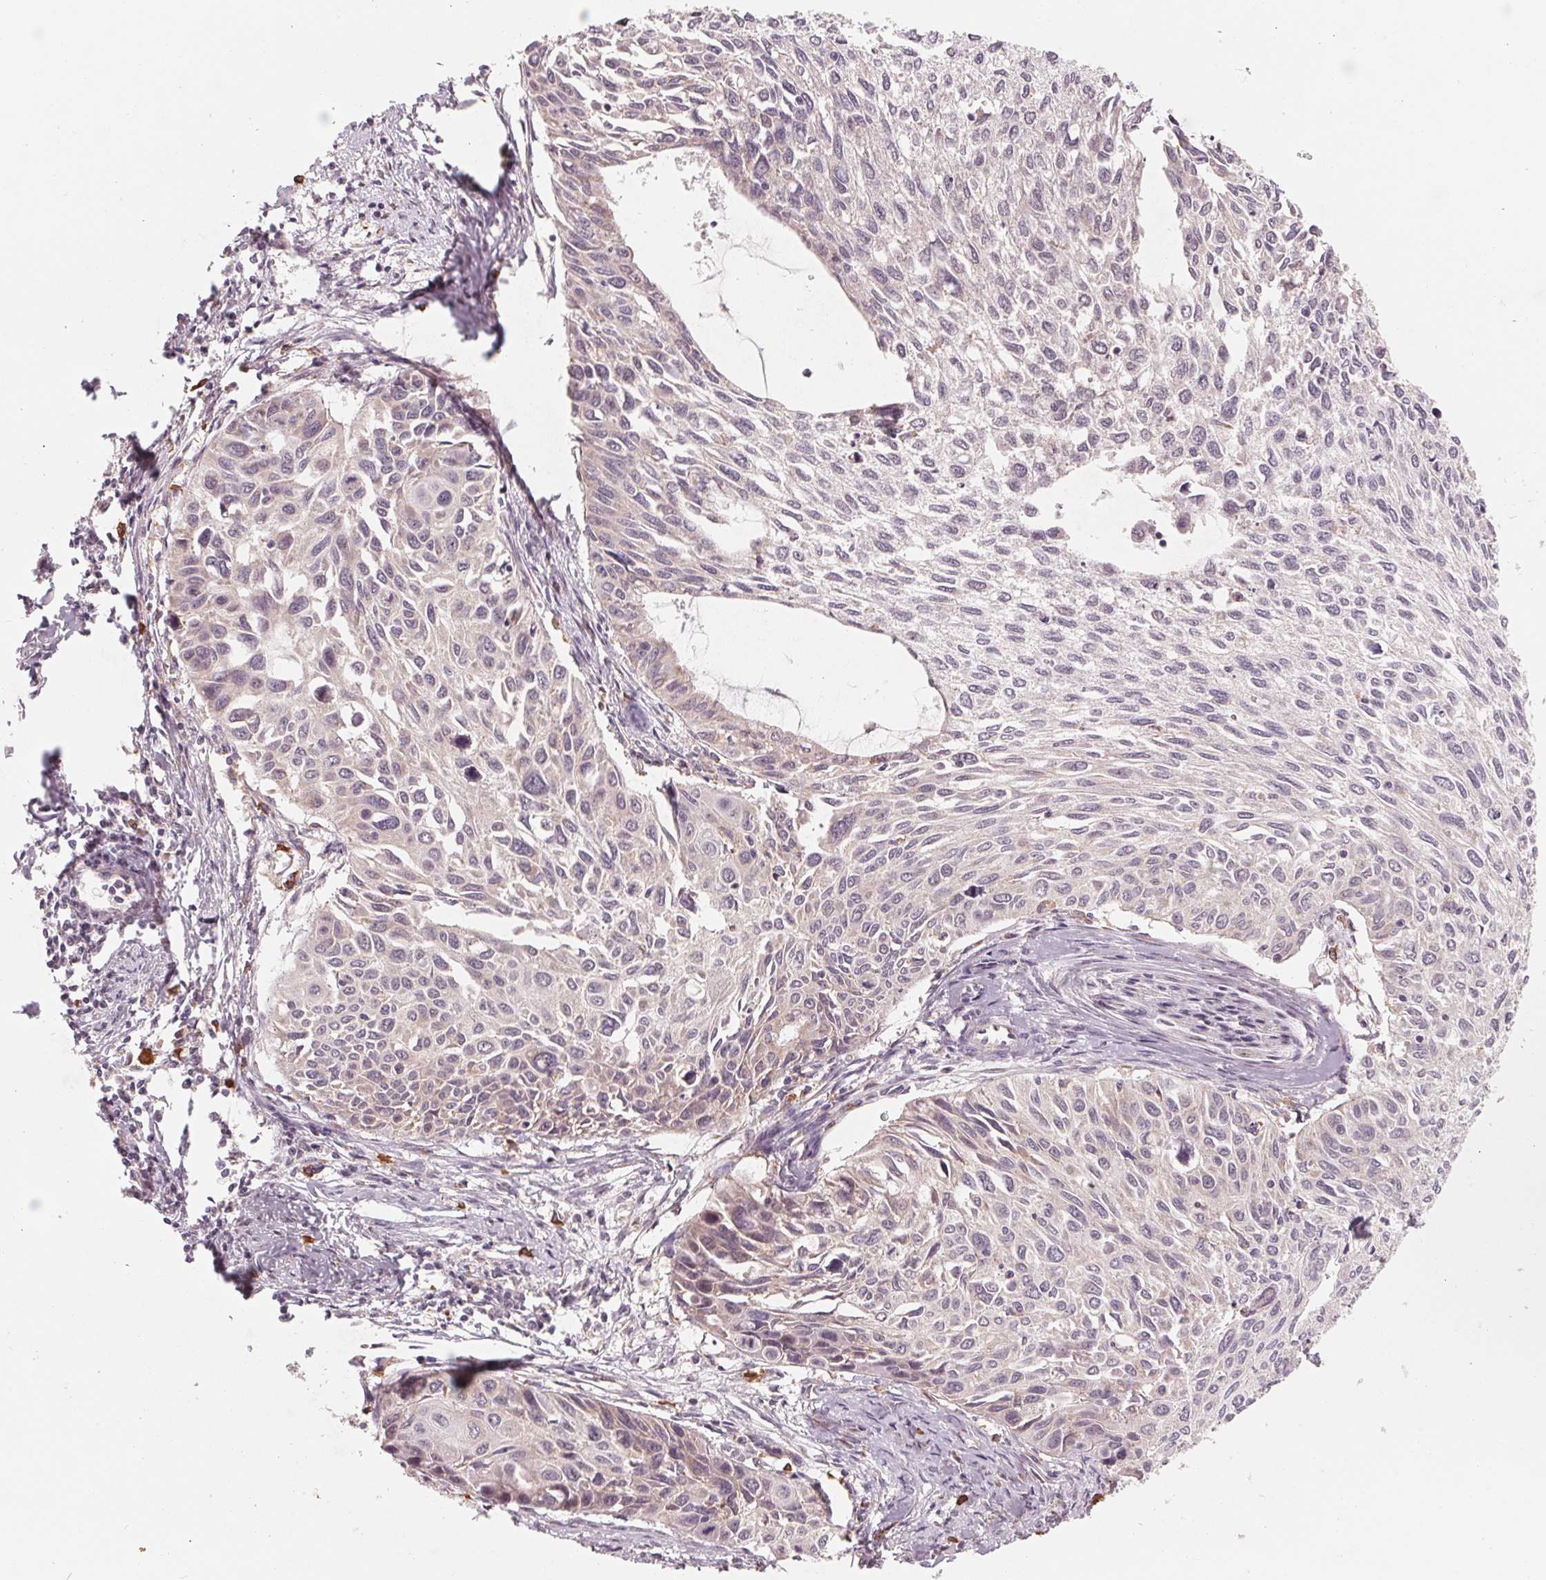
{"staining": {"intensity": "negative", "quantity": "none", "location": "none"}, "tissue": "cervical cancer", "cell_type": "Tumor cells", "image_type": "cancer", "snomed": [{"axis": "morphology", "description": "Squamous cell carcinoma, NOS"}, {"axis": "topography", "description": "Cervix"}], "caption": "Immunohistochemistry of human squamous cell carcinoma (cervical) demonstrates no staining in tumor cells.", "gene": "GIGYF2", "patient": {"sex": "female", "age": 50}}